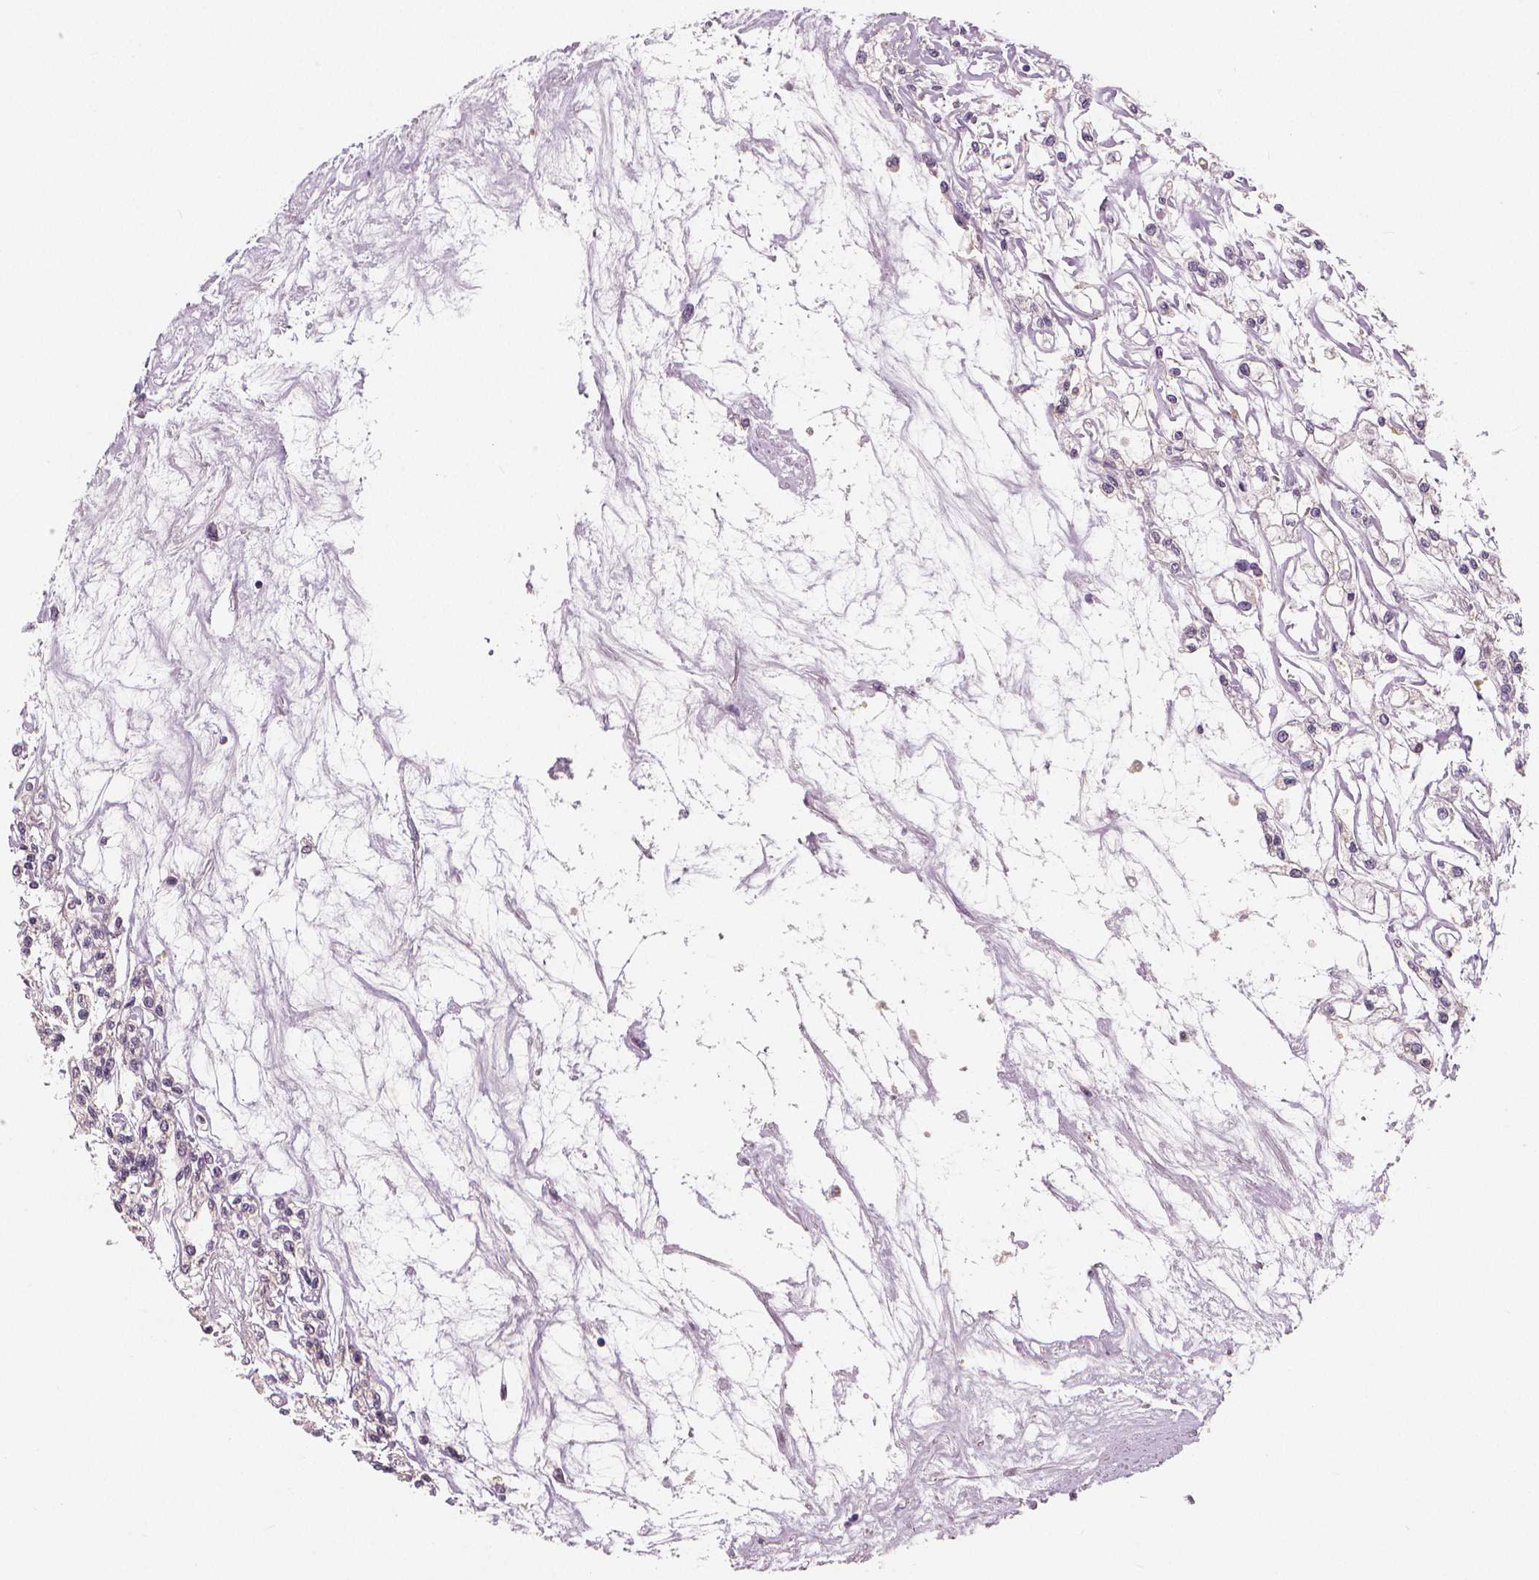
{"staining": {"intensity": "negative", "quantity": "none", "location": "none"}, "tissue": "renal cancer", "cell_type": "Tumor cells", "image_type": "cancer", "snomed": [{"axis": "morphology", "description": "Adenocarcinoma, NOS"}, {"axis": "topography", "description": "Kidney"}], "caption": "Renal cancer (adenocarcinoma) was stained to show a protein in brown. There is no significant staining in tumor cells.", "gene": "RNASE7", "patient": {"sex": "female", "age": 59}}